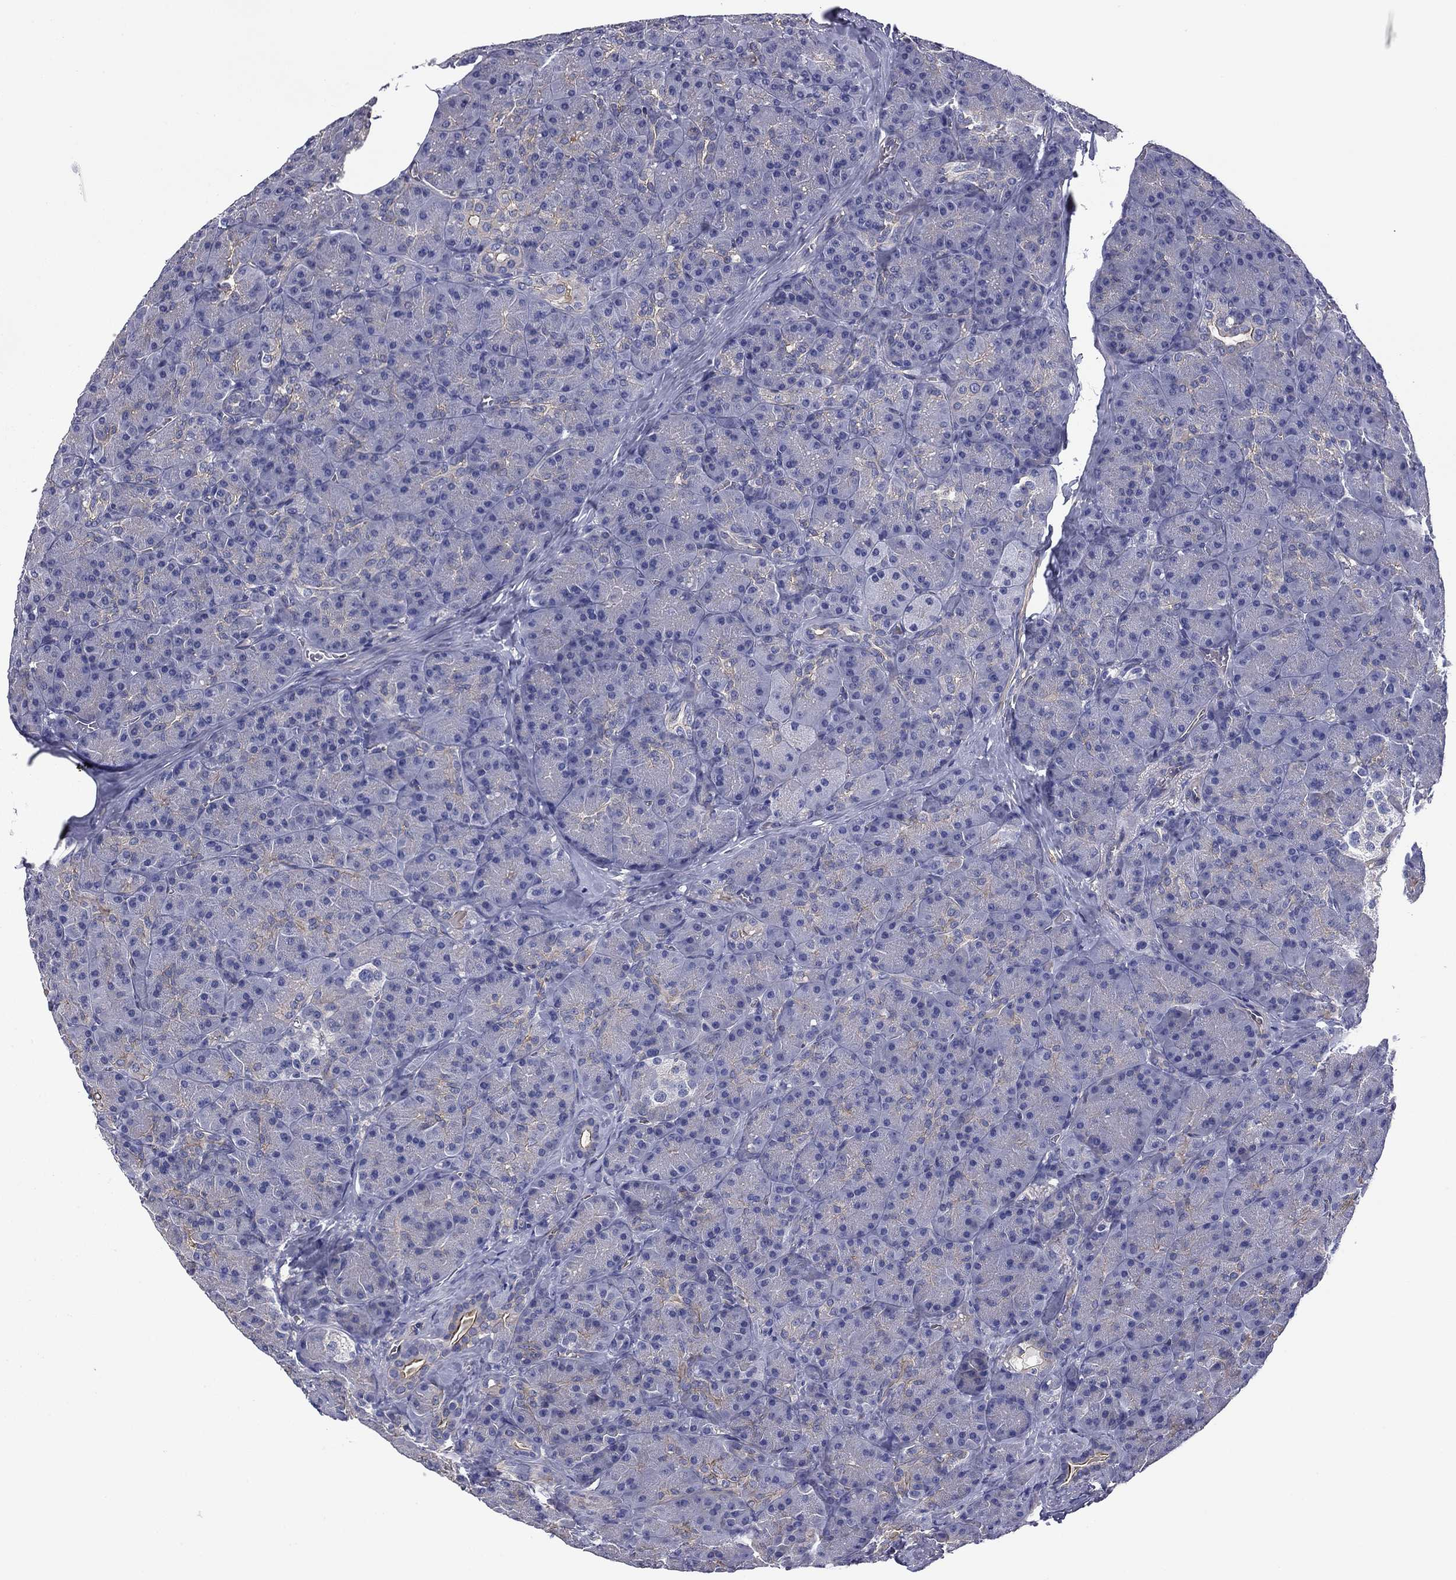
{"staining": {"intensity": "moderate", "quantity": "<25%", "location": "cytoplasmic/membranous"}, "tissue": "pancreas", "cell_type": "Exocrine glandular cells", "image_type": "normal", "snomed": [{"axis": "morphology", "description": "Normal tissue, NOS"}, {"axis": "topography", "description": "Pancreas"}], "caption": "Exocrine glandular cells display low levels of moderate cytoplasmic/membranous positivity in about <25% of cells in normal pancreas.", "gene": "TCHH", "patient": {"sex": "male", "age": 57}}